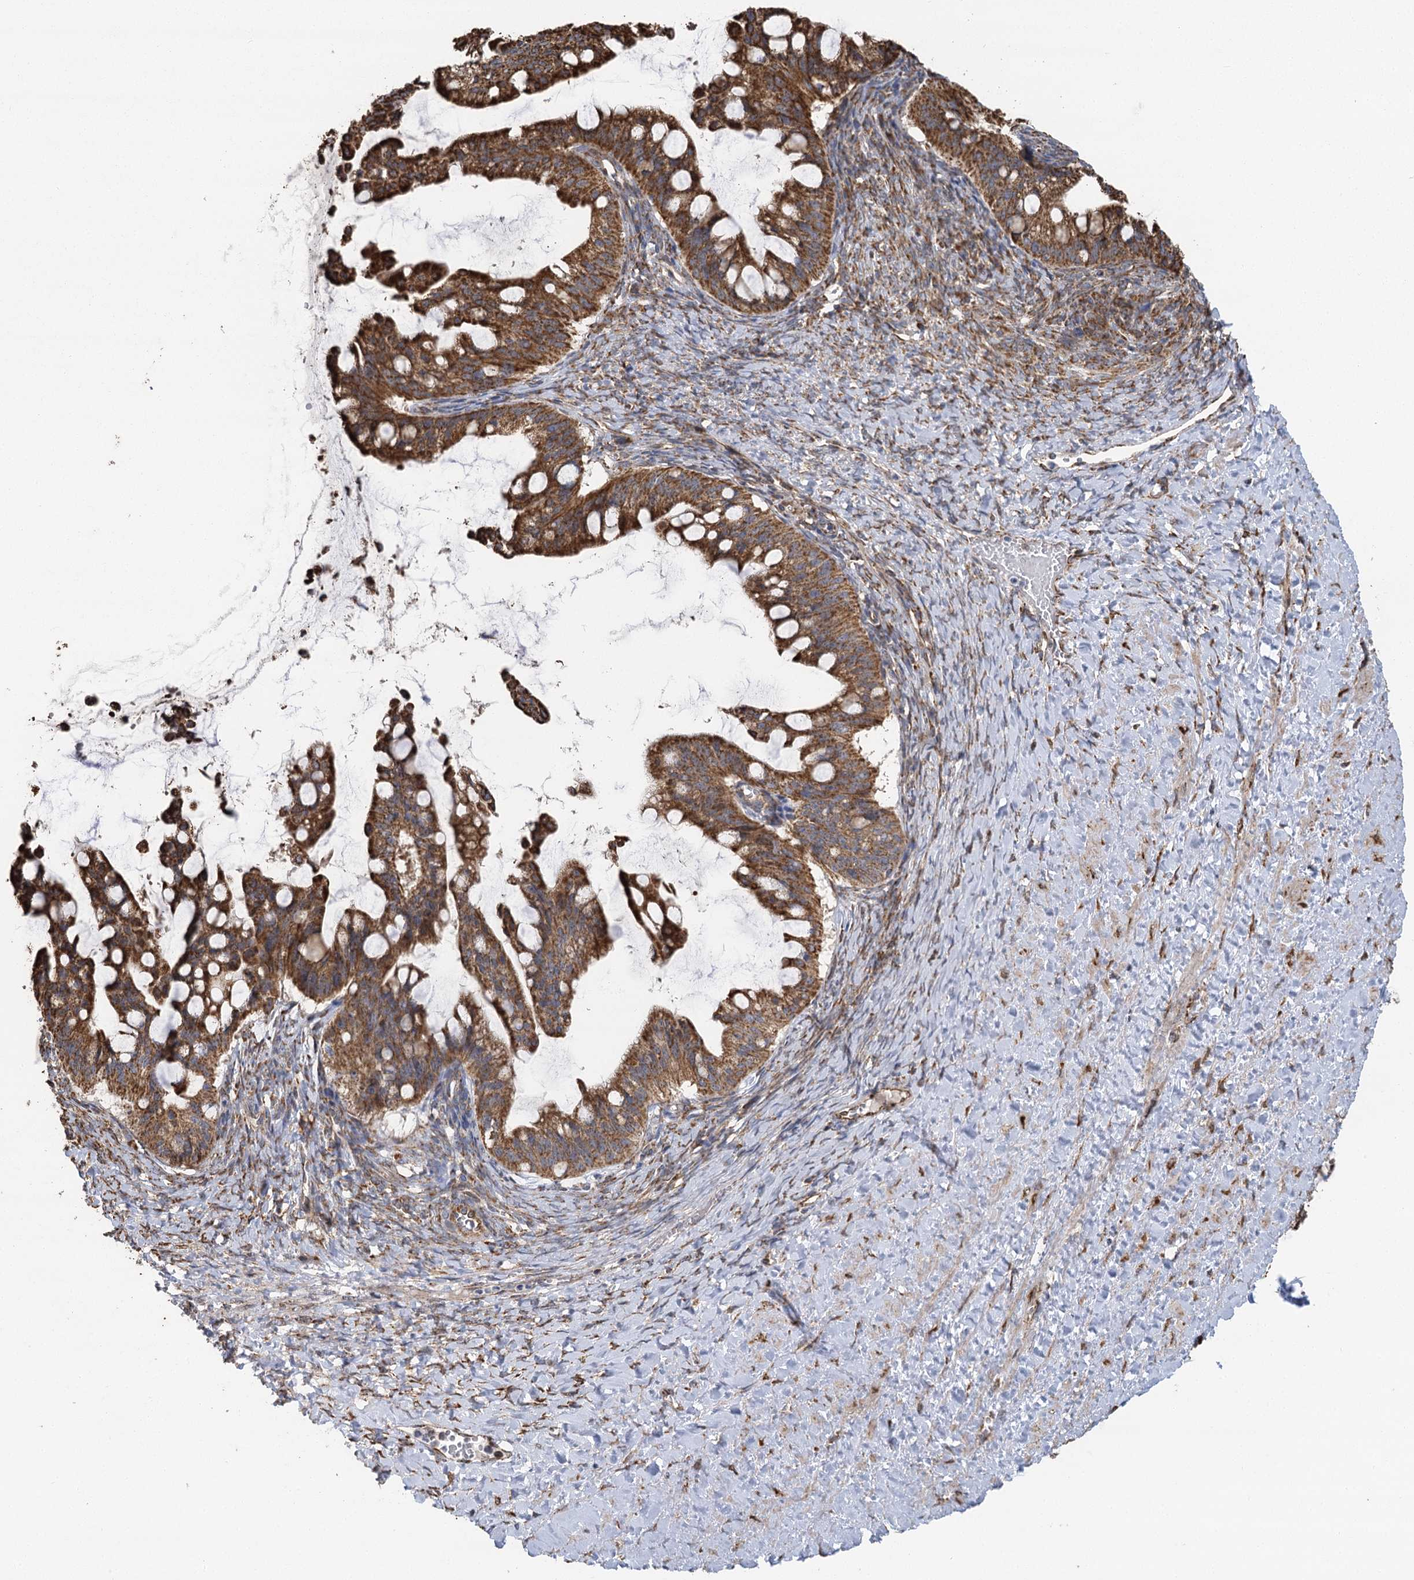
{"staining": {"intensity": "moderate", "quantity": ">75%", "location": "cytoplasmic/membranous"}, "tissue": "ovarian cancer", "cell_type": "Tumor cells", "image_type": "cancer", "snomed": [{"axis": "morphology", "description": "Cystadenocarcinoma, mucinous, NOS"}, {"axis": "topography", "description": "Ovary"}], "caption": "A micrograph showing moderate cytoplasmic/membranous expression in approximately >75% of tumor cells in ovarian cancer (mucinous cystadenocarcinoma), as visualized by brown immunohistochemical staining.", "gene": "IL11RA", "patient": {"sex": "female", "age": 73}}